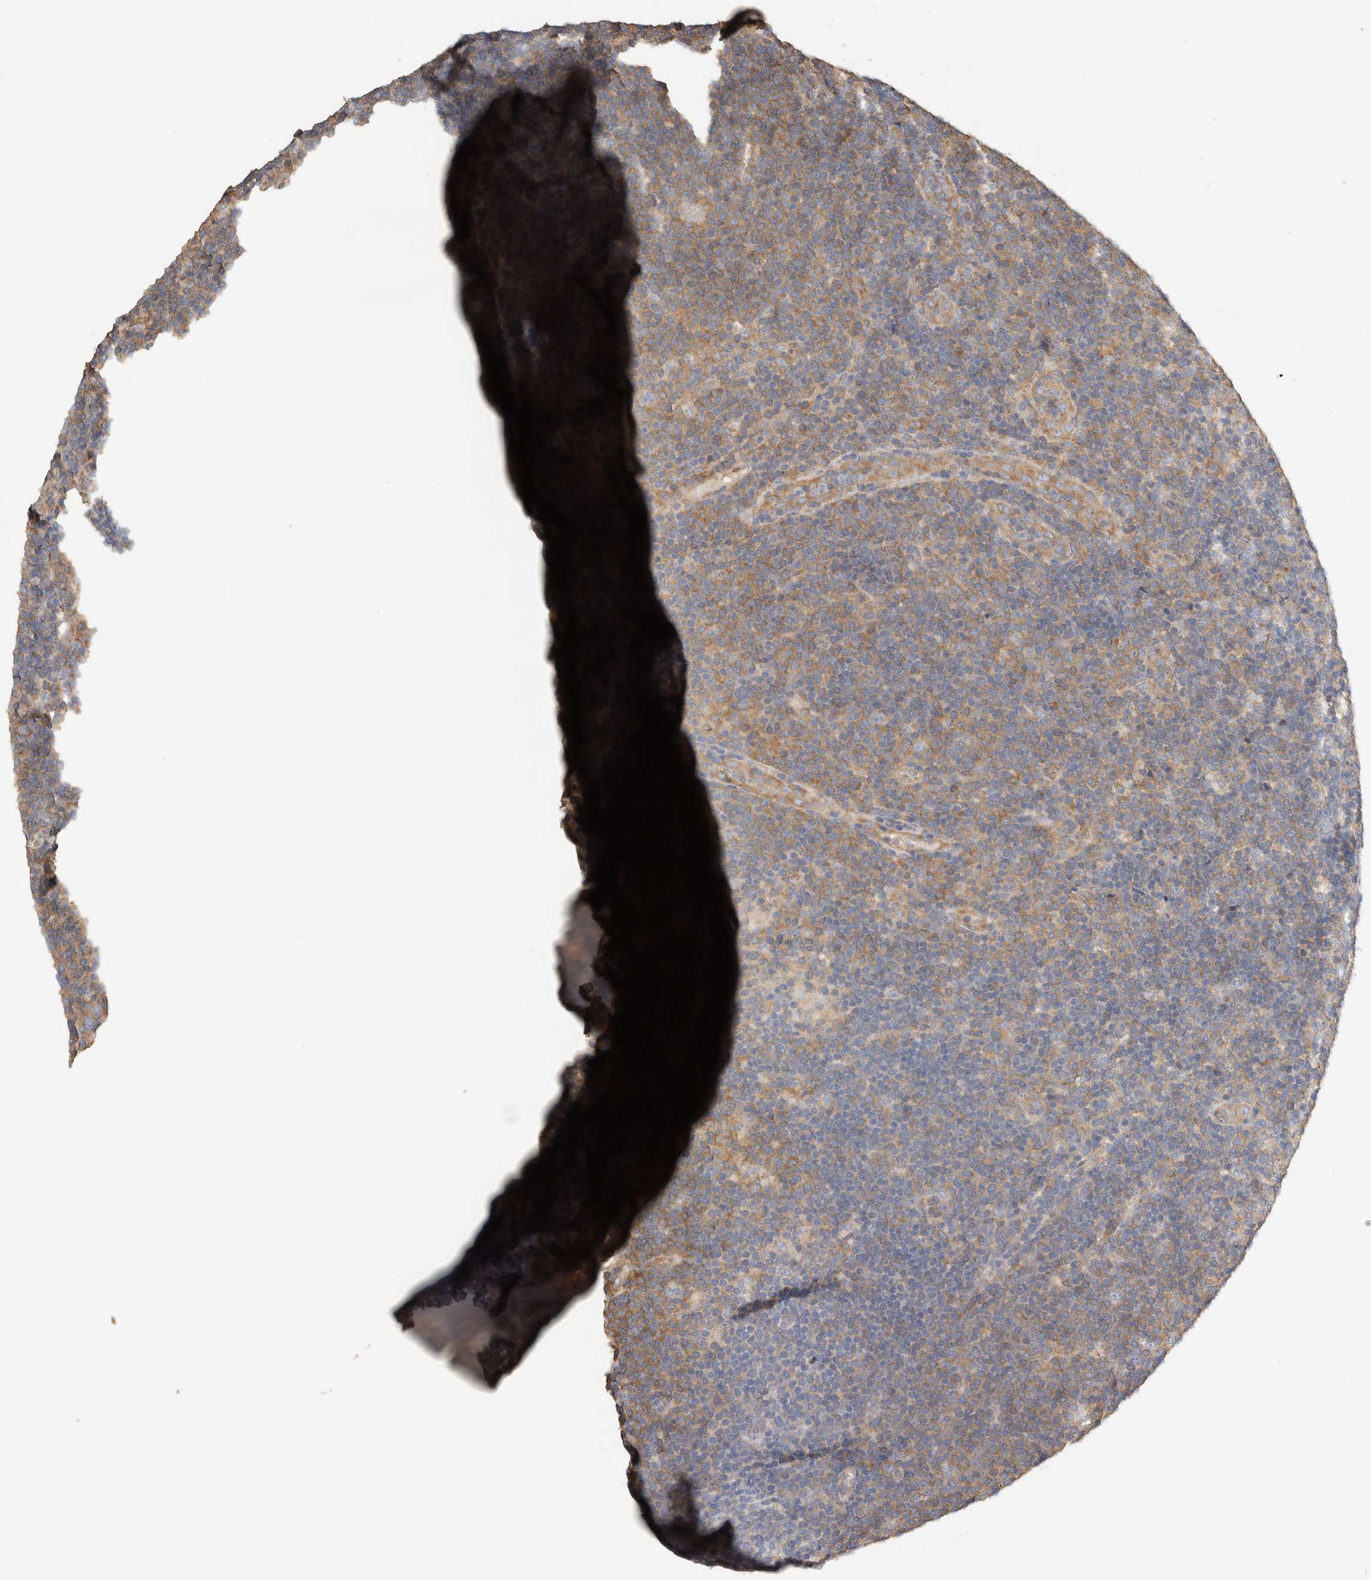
{"staining": {"intensity": "negative", "quantity": "none", "location": "none"}, "tissue": "lymphoma", "cell_type": "Tumor cells", "image_type": "cancer", "snomed": [{"axis": "morphology", "description": "Hodgkin's disease, NOS"}, {"axis": "topography", "description": "Lymph node"}], "caption": "This image is of lymphoma stained with IHC to label a protein in brown with the nuclei are counter-stained blue. There is no expression in tumor cells. (DAB (3,3'-diaminobenzidine) immunohistochemistry, high magnification).", "gene": "EIF4G3", "patient": {"sex": "female", "age": 57}}